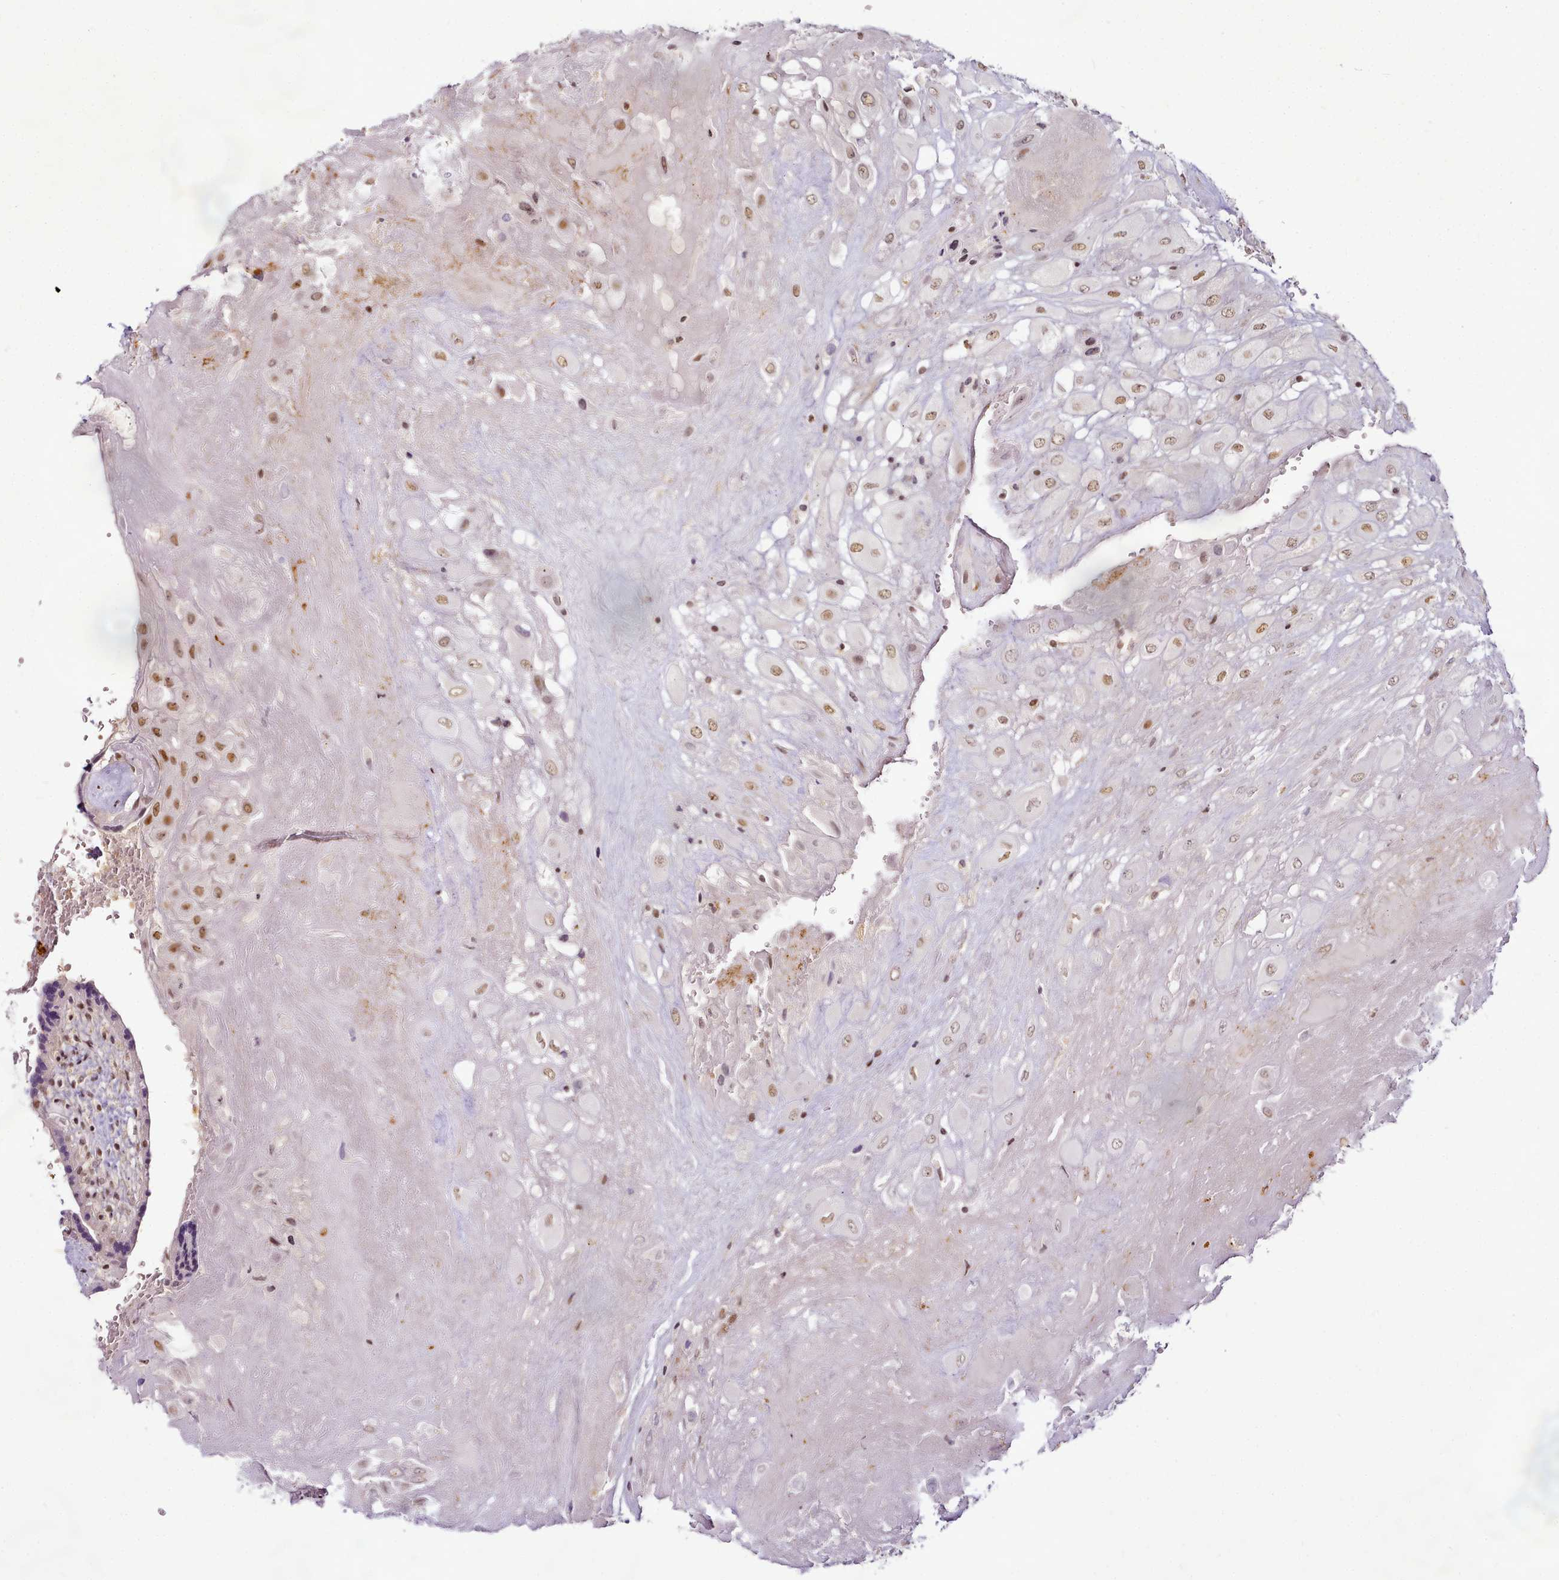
{"staining": {"intensity": "moderate", "quantity": ">75%", "location": "nuclear"}, "tissue": "placenta", "cell_type": "Decidual cells", "image_type": "normal", "snomed": [{"axis": "morphology", "description": "Normal tissue, NOS"}, {"axis": "topography", "description": "Placenta"}], "caption": "Moderate nuclear protein expression is identified in about >75% of decidual cells in placenta. The protein of interest is shown in brown color, while the nuclei are stained blue.", "gene": "SYT15B", "patient": {"sex": "female", "age": 37}}